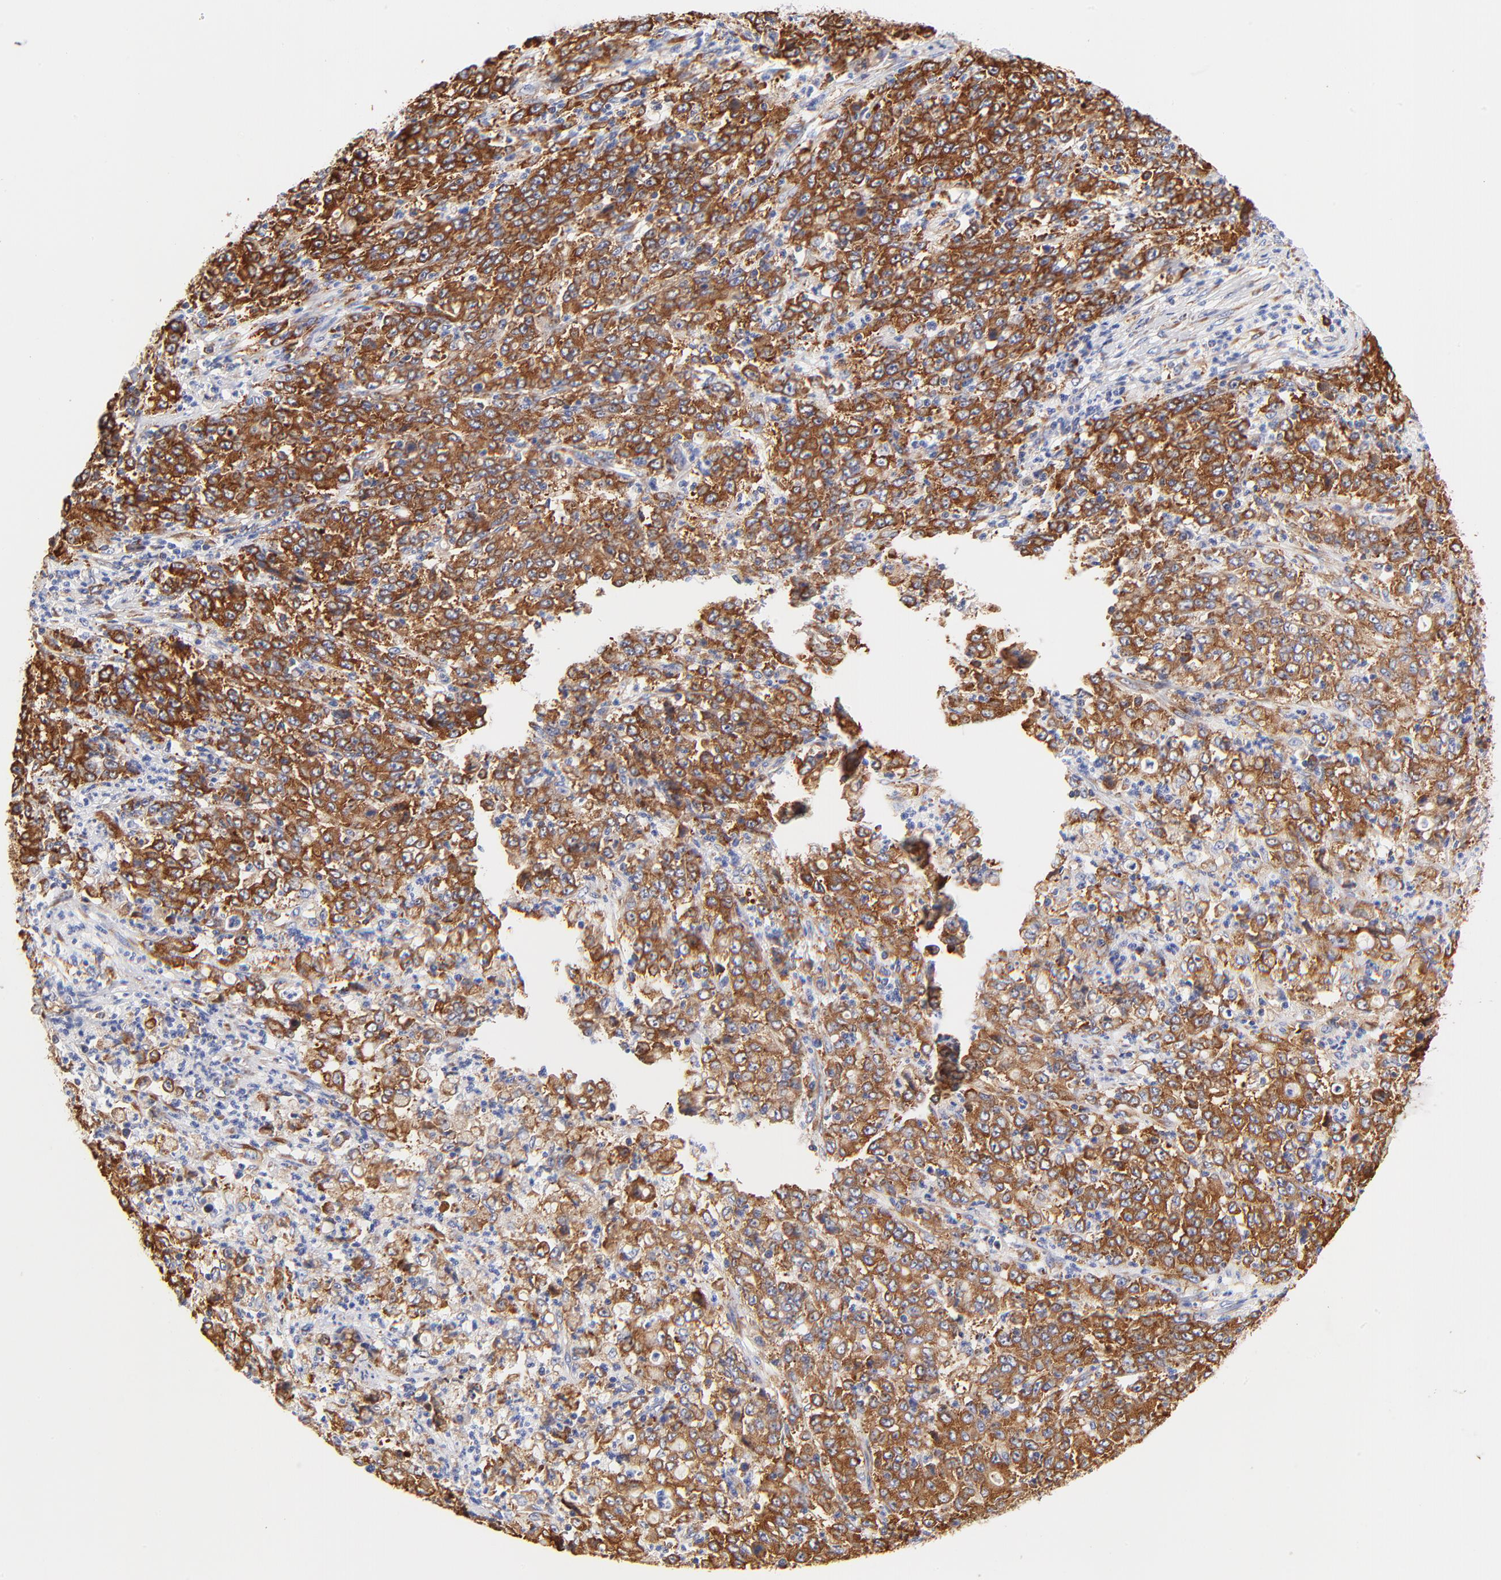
{"staining": {"intensity": "strong", "quantity": ">75%", "location": "cytoplasmic/membranous"}, "tissue": "stomach cancer", "cell_type": "Tumor cells", "image_type": "cancer", "snomed": [{"axis": "morphology", "description": "Adenocarcinoma, NOS"}, {"axis": "topography", "description": "Stomach, lower"}], "caption": "Immunohistochemical staining of human stomach cancer shows high levels of strong cytoplasmic/membranous protein staining in approximately >75% of tumor cells. (Brightfield microscopy of DAB IHC at high magnification).", "gene": "RPL27", "patient": {"sex": "female", "age": 71}}